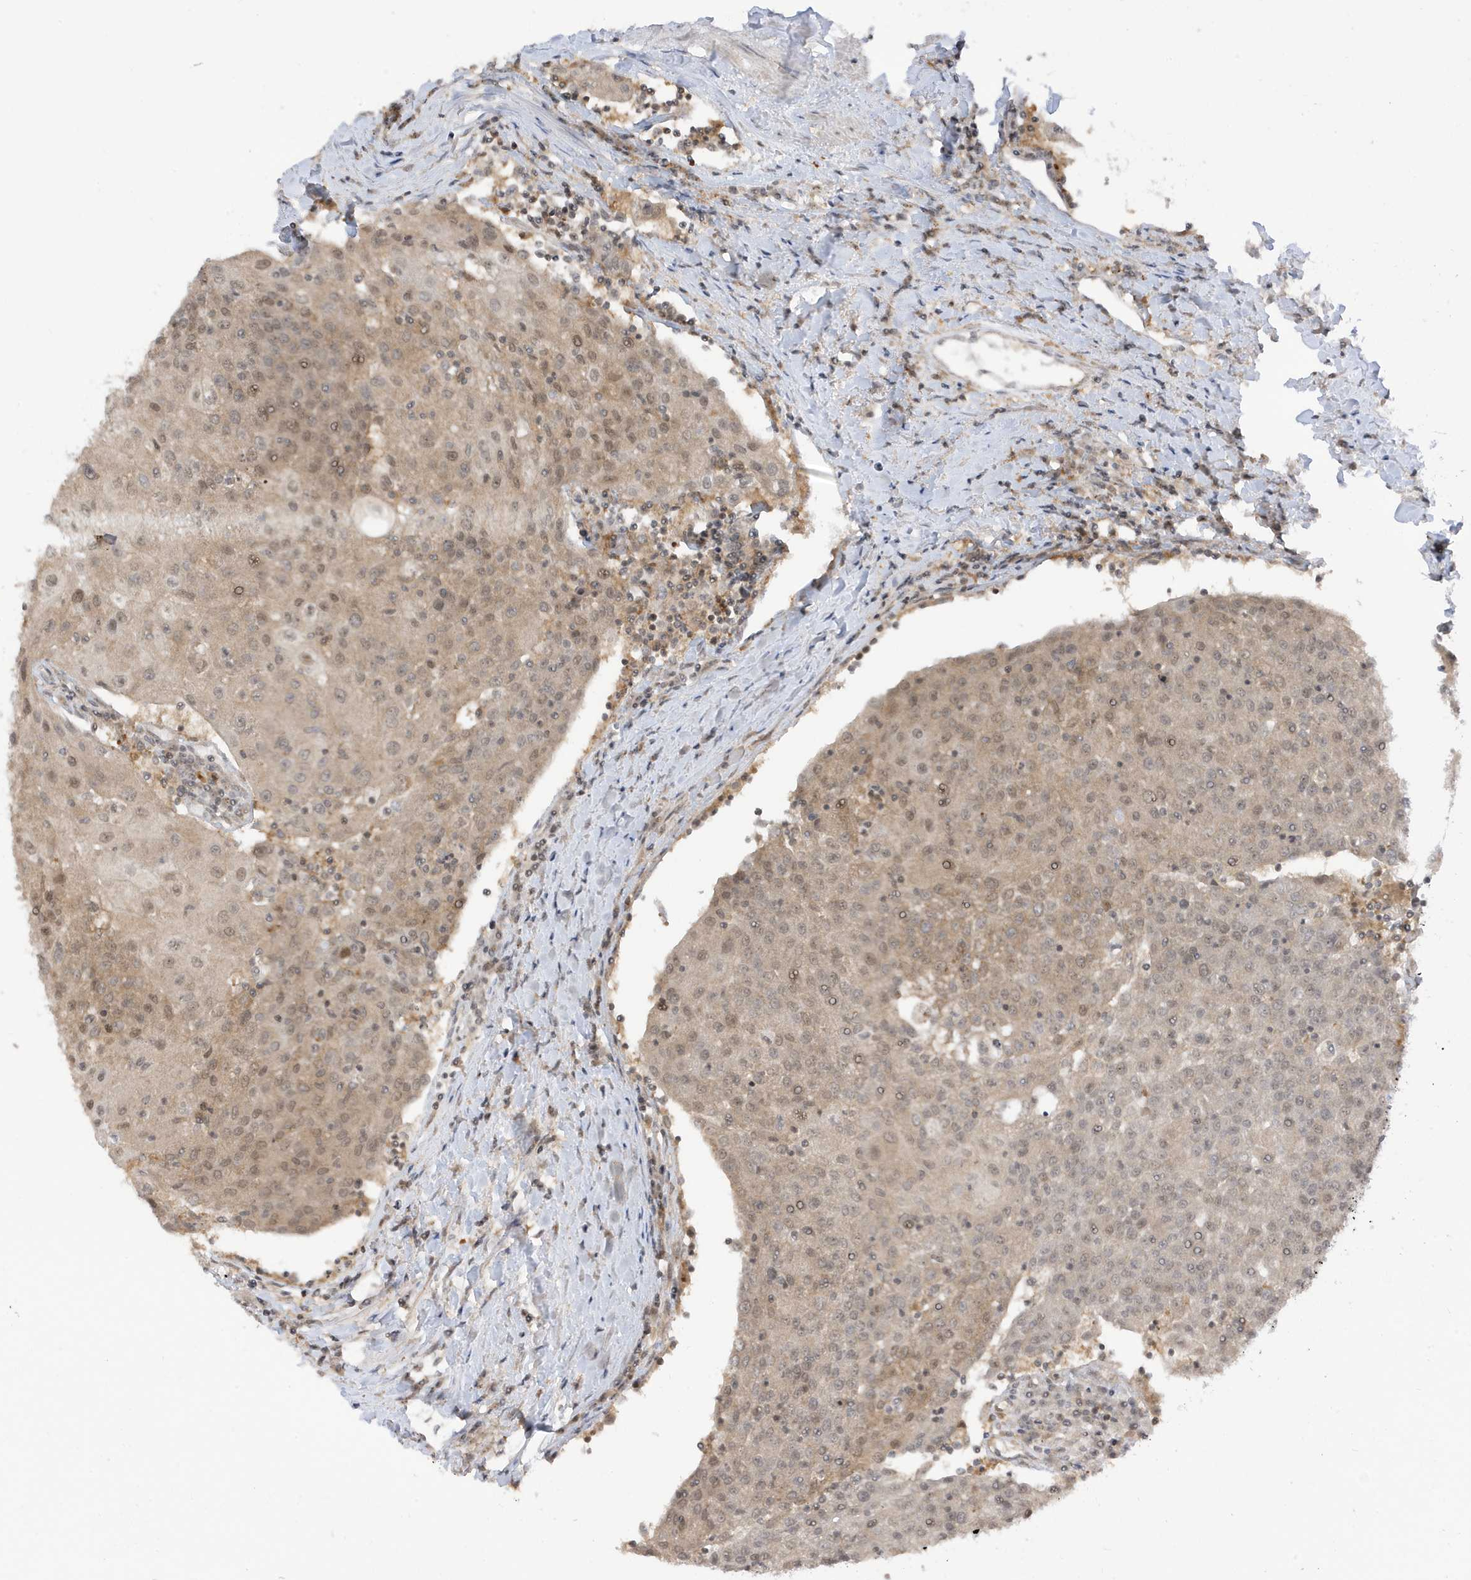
{"staining": {"intensity": "weak", "quantity": ">75%", "location": "cytoplasmic/membranous,nuclear"}, "tissue": "urothelial cancer", "cell_type": "Tumor cells", "image_type": "cancer", "snomed": [{"axis": "morphology", "description": "Urothelial carcinoma, High grade"}, {"axis": "topography", "description": "Urinary bladder"}], "caption": "Human high-grade urothelial carcinoma stained for a protein (brown) reveals weak cytoplasmic/membranous and nuclear positive positivity in about >75% of tumor cells.", "gene": "TAB3", "patient": {"sex": "female", "age": 85}}